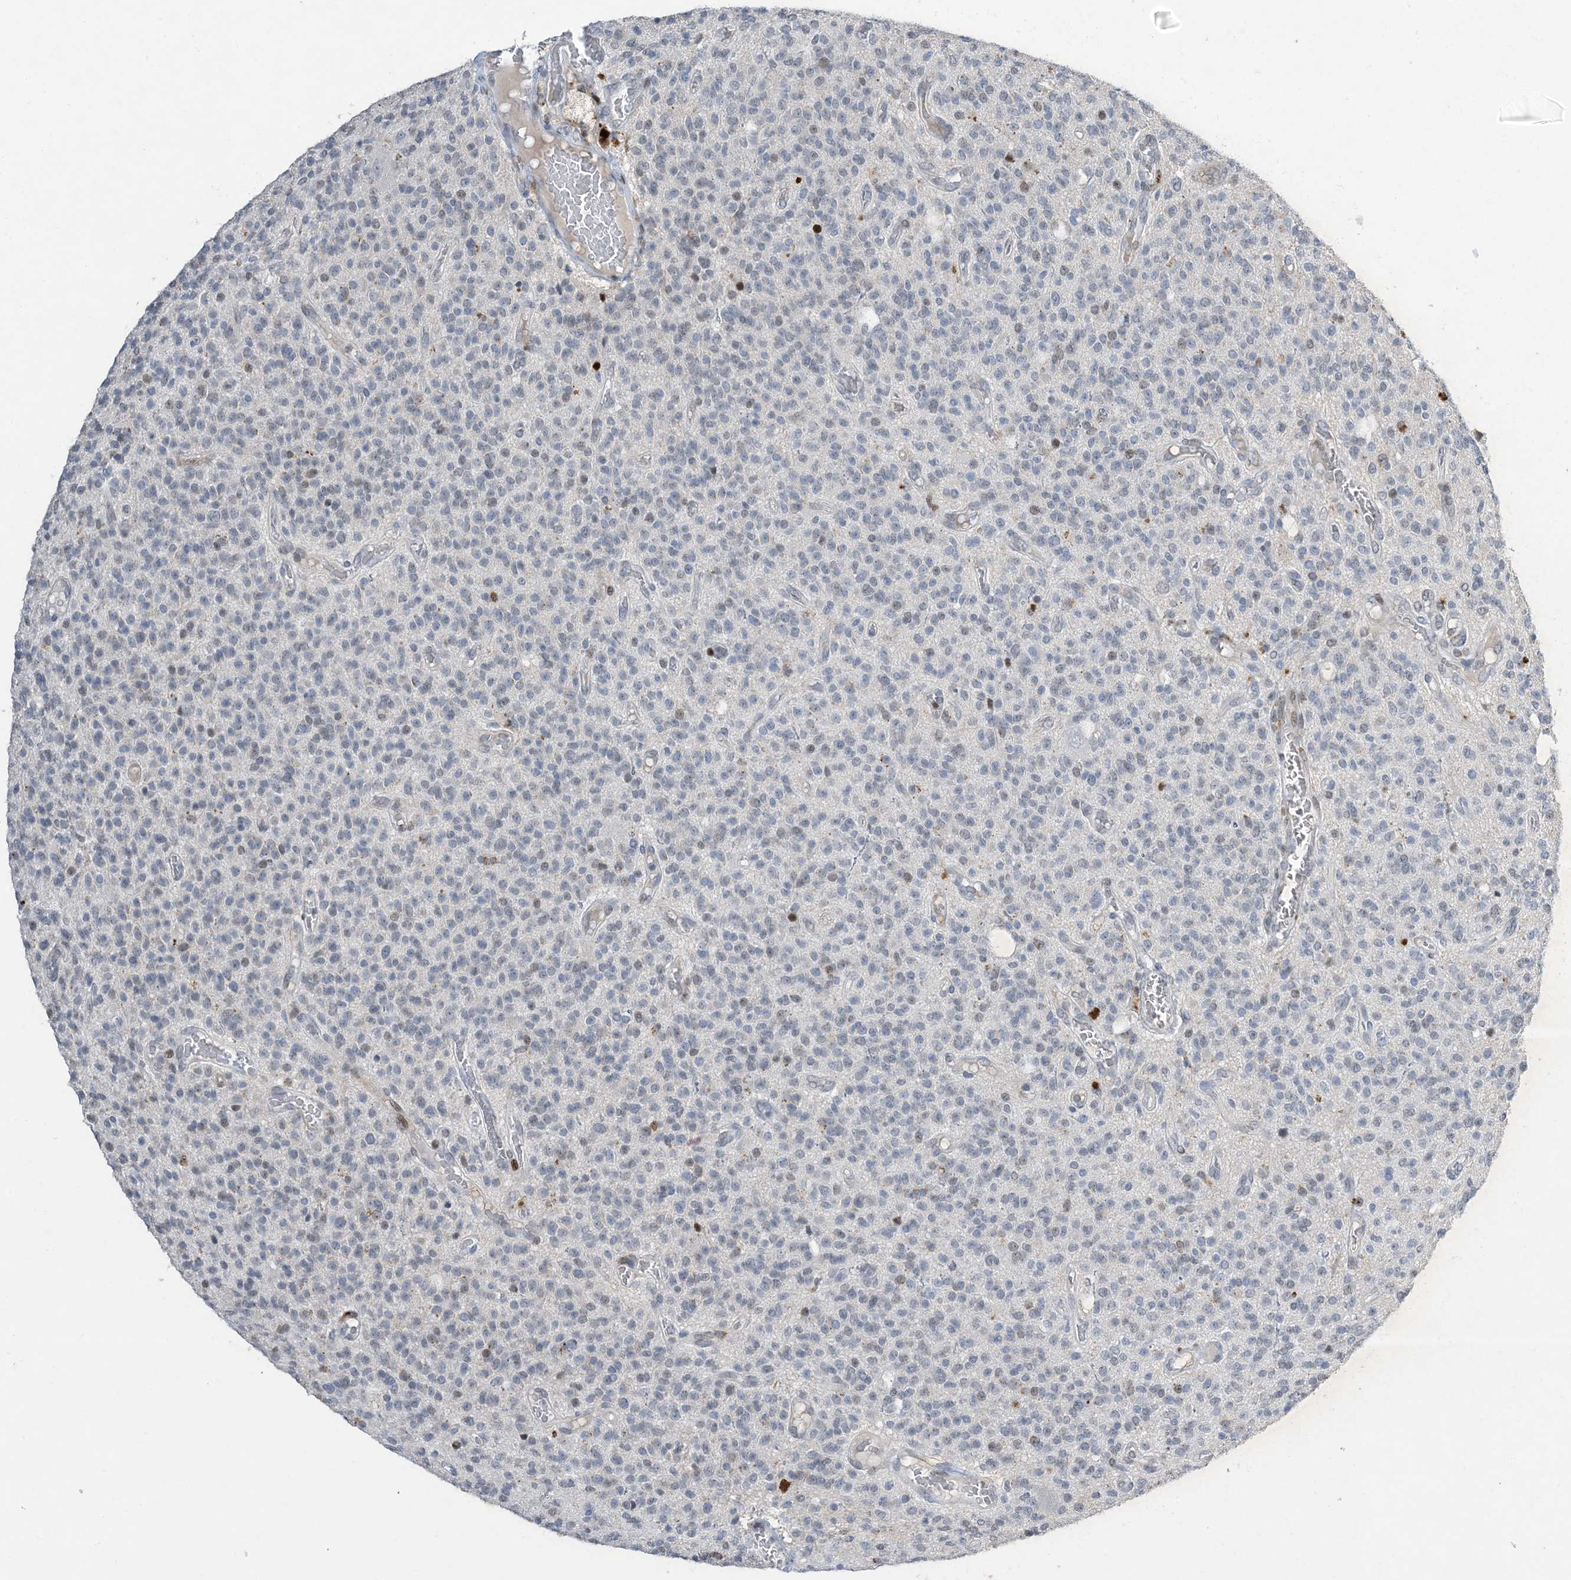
{"staining": {"intensity": "negative", "quantity": "none", "location": "none"}, "tissue": "glioma", "cell_type": "Tumor cells", "image_type": "cancer", "snomed": [{"axis": "morphology", "description": "Glioma, malignant, High grade"}, {"axis": "topography", "description": "Brain"}], "caption": "This image is of glioma stained with immunohistochemistry to label a protein in brown with the nuclei are counter-stained blue. There is no expression in tumor cells.", "gene": "SLC25A53", "patient": {"sex": "male", "age": 34}}